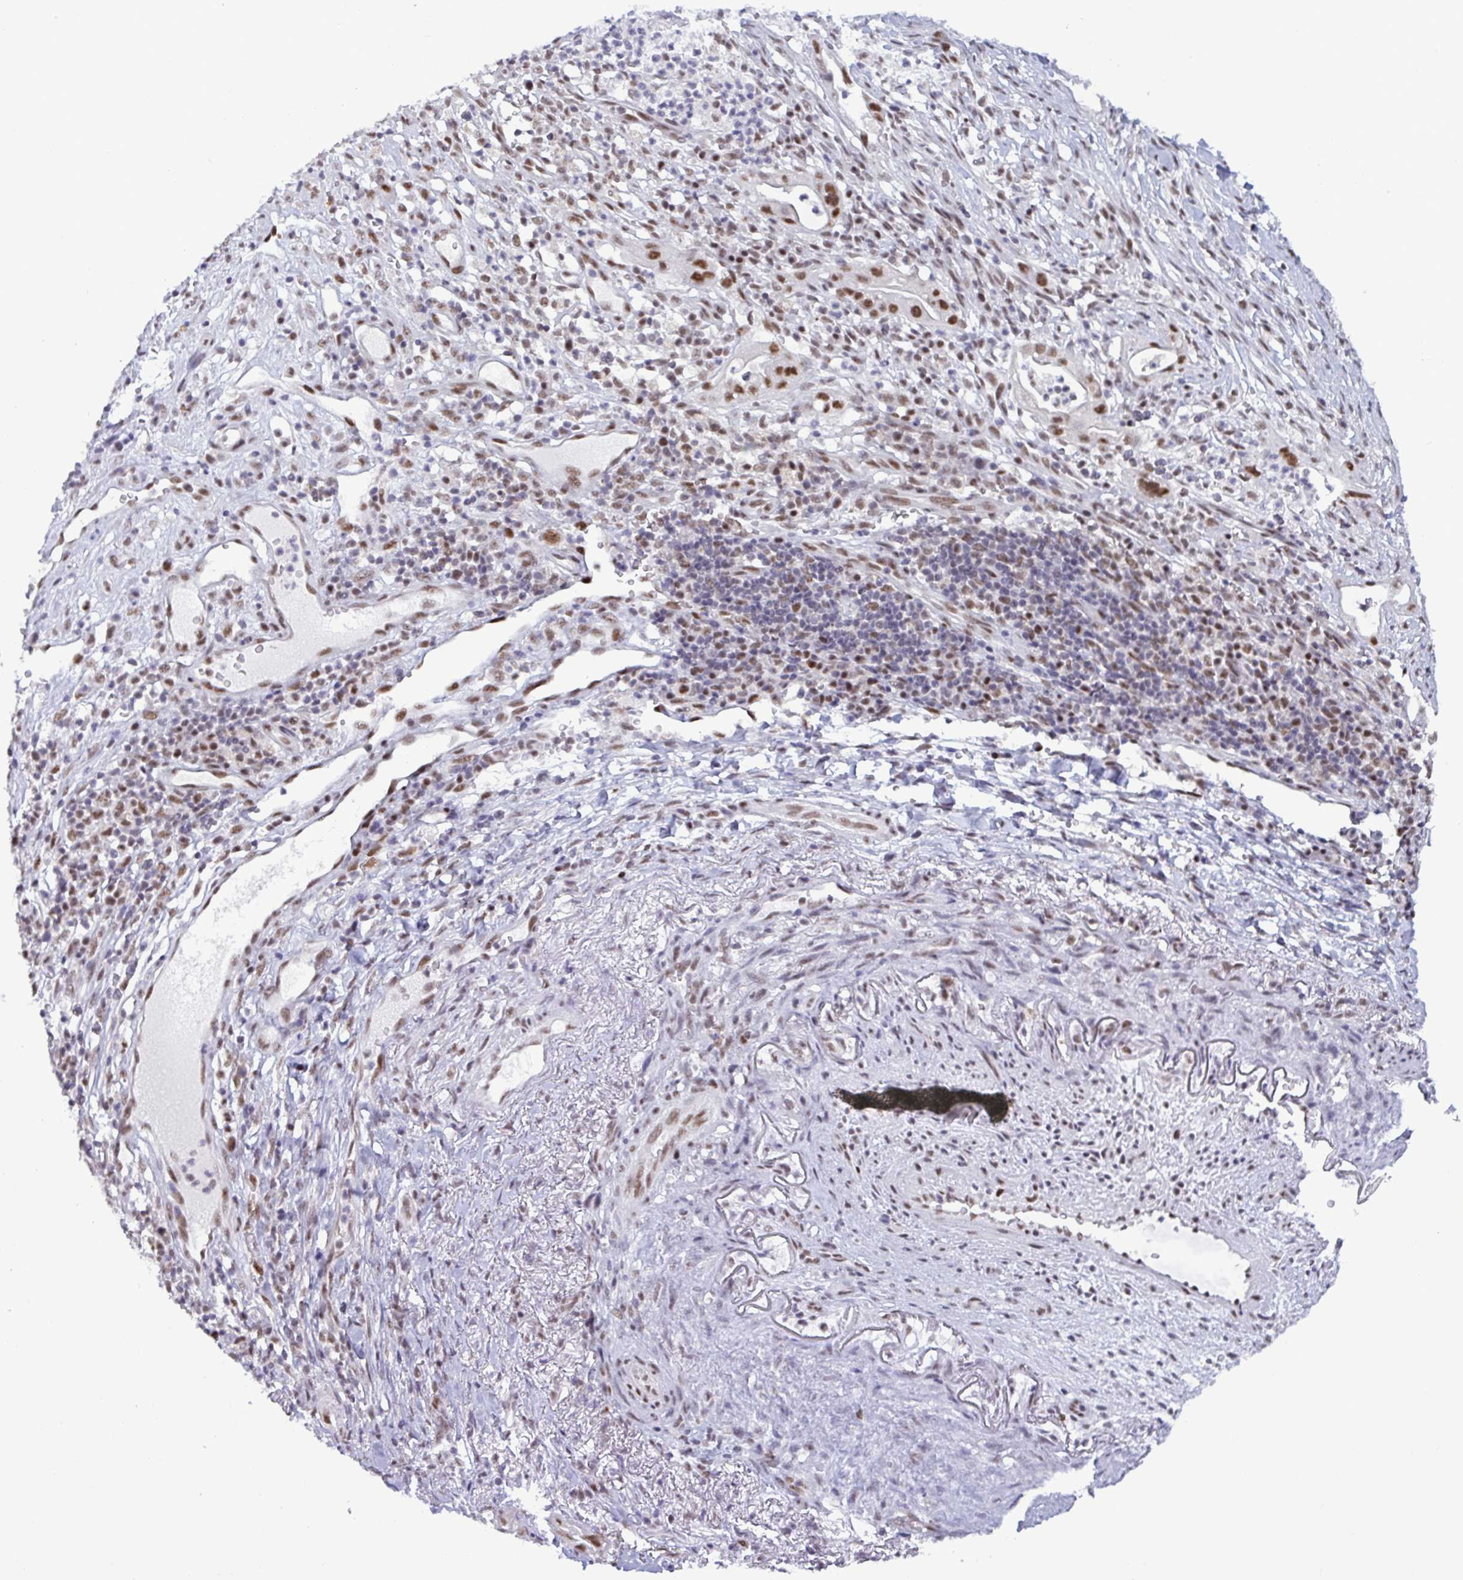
{"staining": {"intensity": "moderate", "quantity": "25%-75%", "location": "nuclear"}, "tissue": "pancreatic cancer", "cell_type": "Tumor cells", "image_type": "cancer", "snomed": [{"axis": "morphology", "description": "Adenocarcinoma, NOS"}, {"axis": "topography", "description": "Pancreas"}], "caption": "Pancreatic cancer (adenocarcinoma) tissue displays moderate nuclear positivity in approximately 25%-75% of tumor cells", "gene": "PPP1R10", "patient": {"sex": "male", "age": 44}}